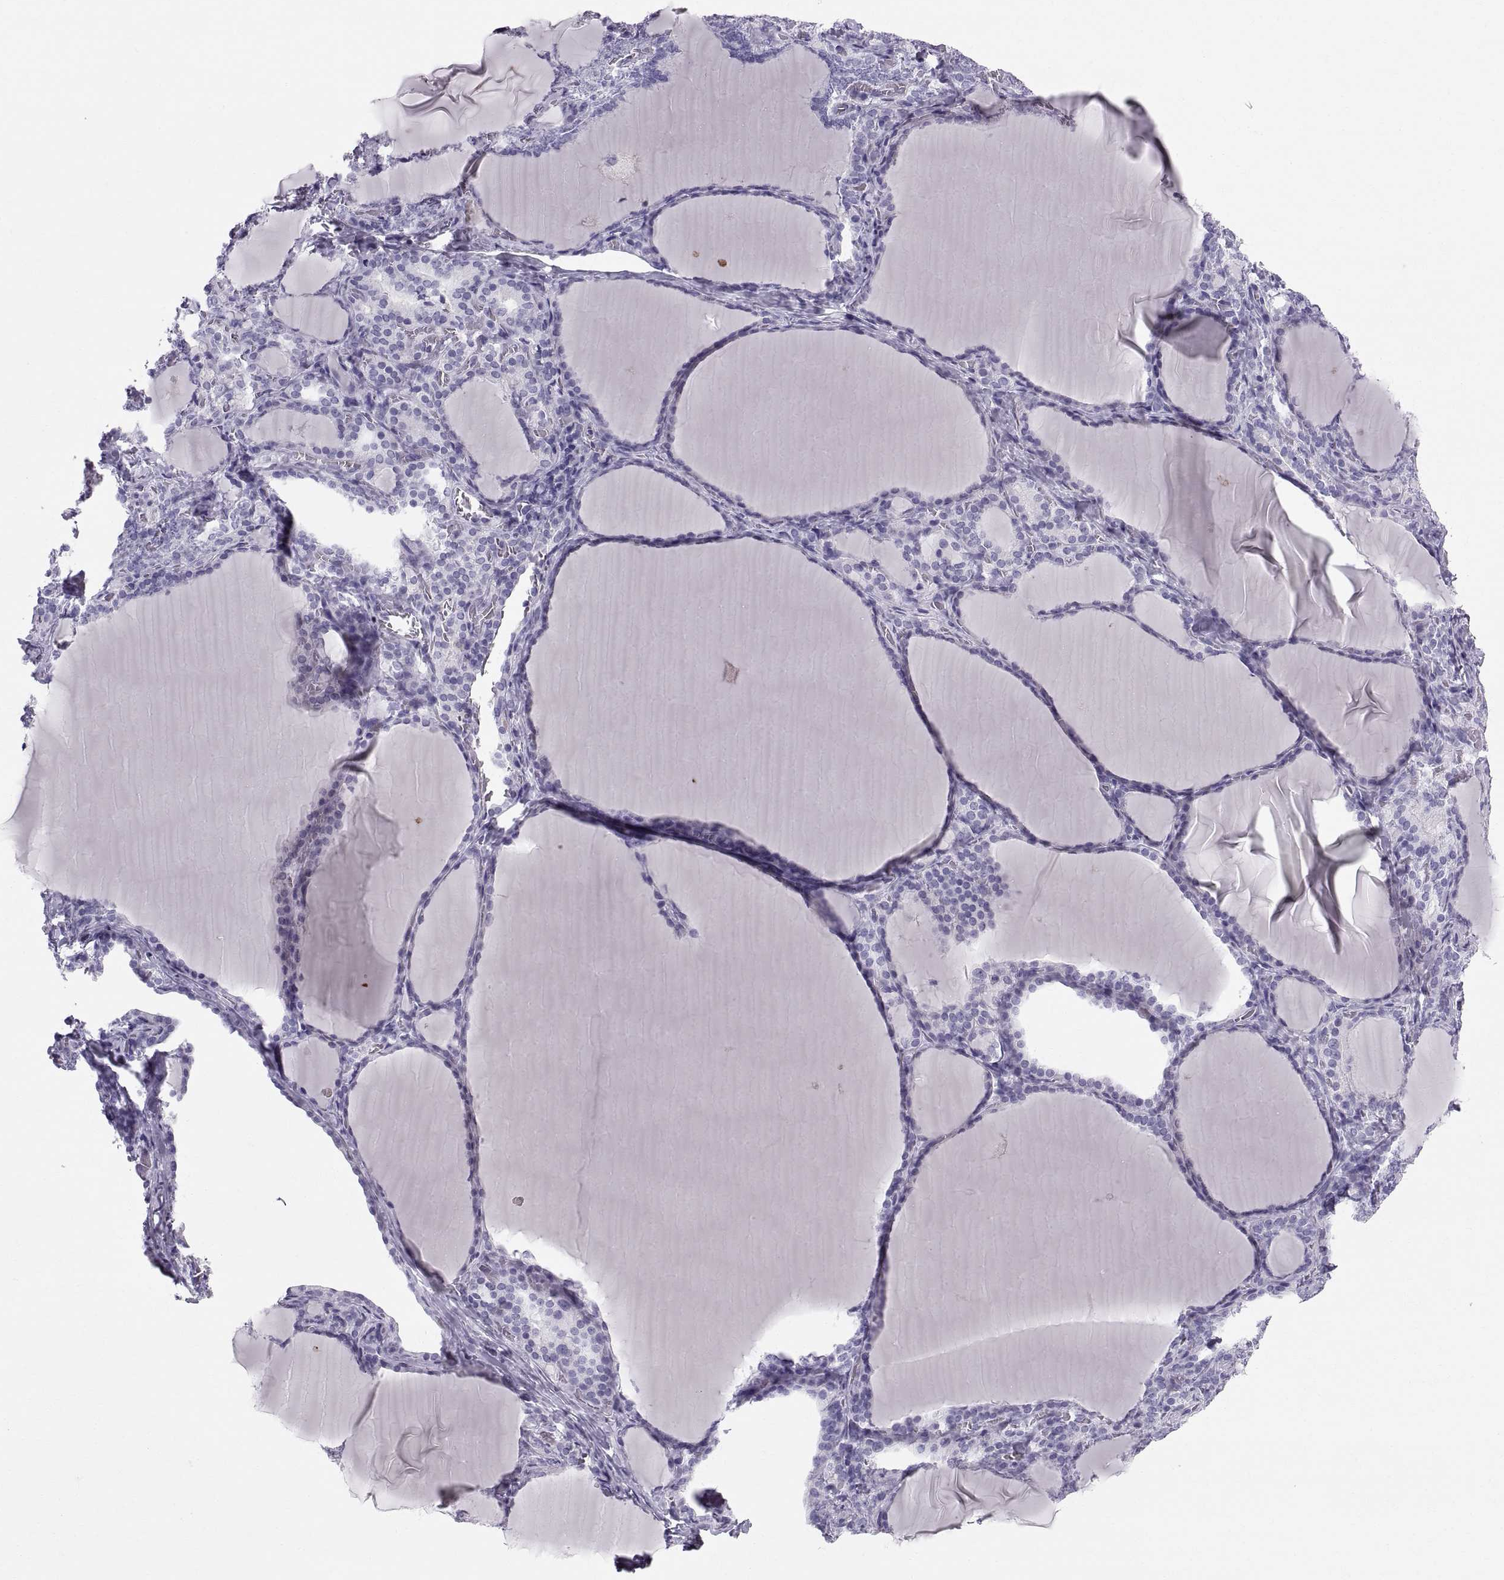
{"staining": {"intensity": "negative", "quantity": "none", "location": "none"}, "tissue": "thyroid gland", "cell_type": "Glandular cells", "image_type": "normal", "snomed": [{"axis": "morphology", "description": "Normal tissue, NOS"}, {"axis": "morphology", "description": "Hyperplasia, NOS"}, {"axis": "topography", "description": "Thyroid gland"}], "caption": "Immunohistochemistry (IHC) photomicrograph of normal thyroid gland: human thyroid gland stained with DAB (3,3'-diaminobenzidine) exhibits no significant protein staining in glandular cells. Nuclei are stained in blue.", "gene": "SLC22A6", "patient": {"sex": "female", "age": 27}}